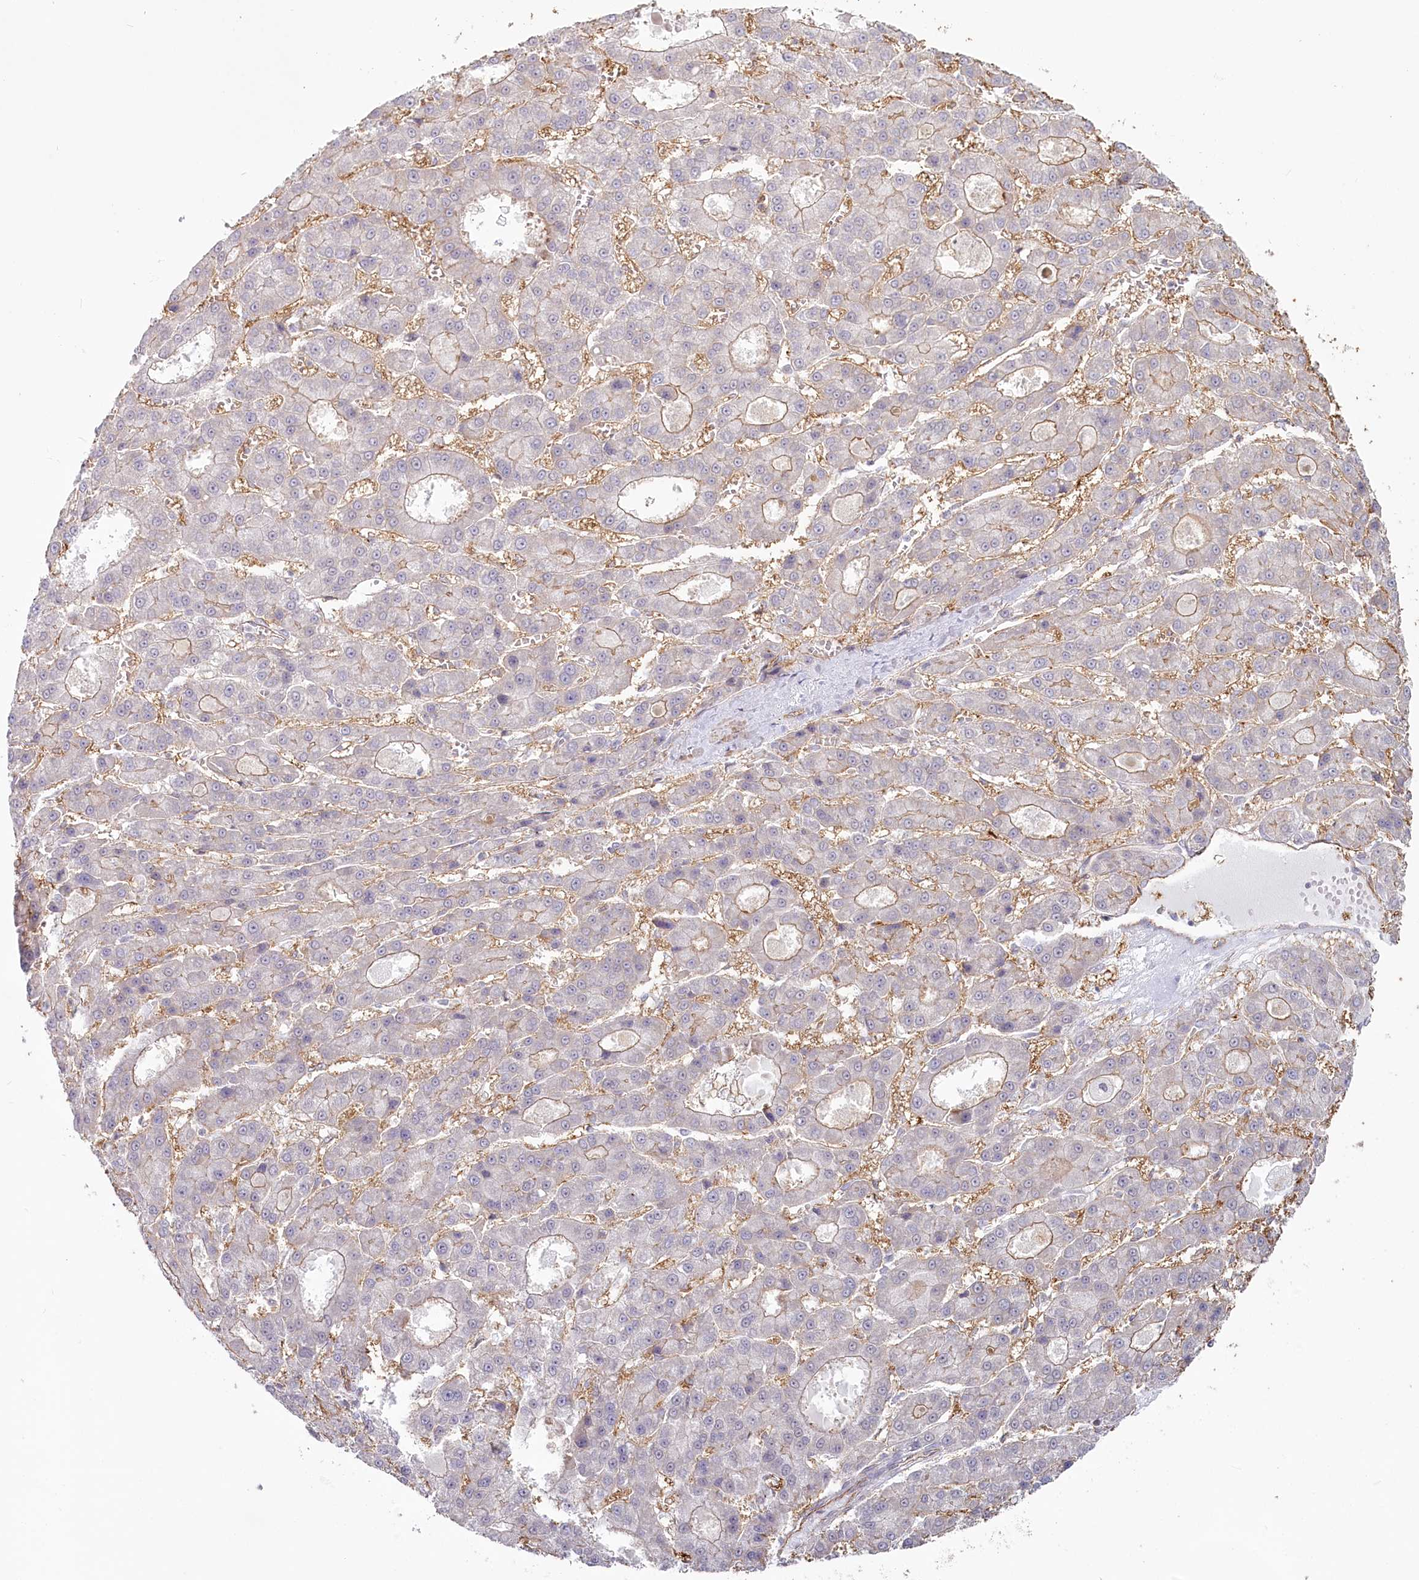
{"staining": {"intensity": "weak", "quantity": "25%-75%", "location": "cytoplasmic/membranous"}, "tissue": "liver cancer", "cell_type": "Tumor cells", "image_type": "cancer", "snomed": [{"axis": "morphology", "description": "Carcinoma, Hepatocellular, NOS"}, {"axis": "topography", "description": "Liver"}], "caption": "Liver cancer stained with a protein marker displays weak staining in tumor cells.", "gene": "ABHD8", "patient": {"sex": "male", "age": 70}}